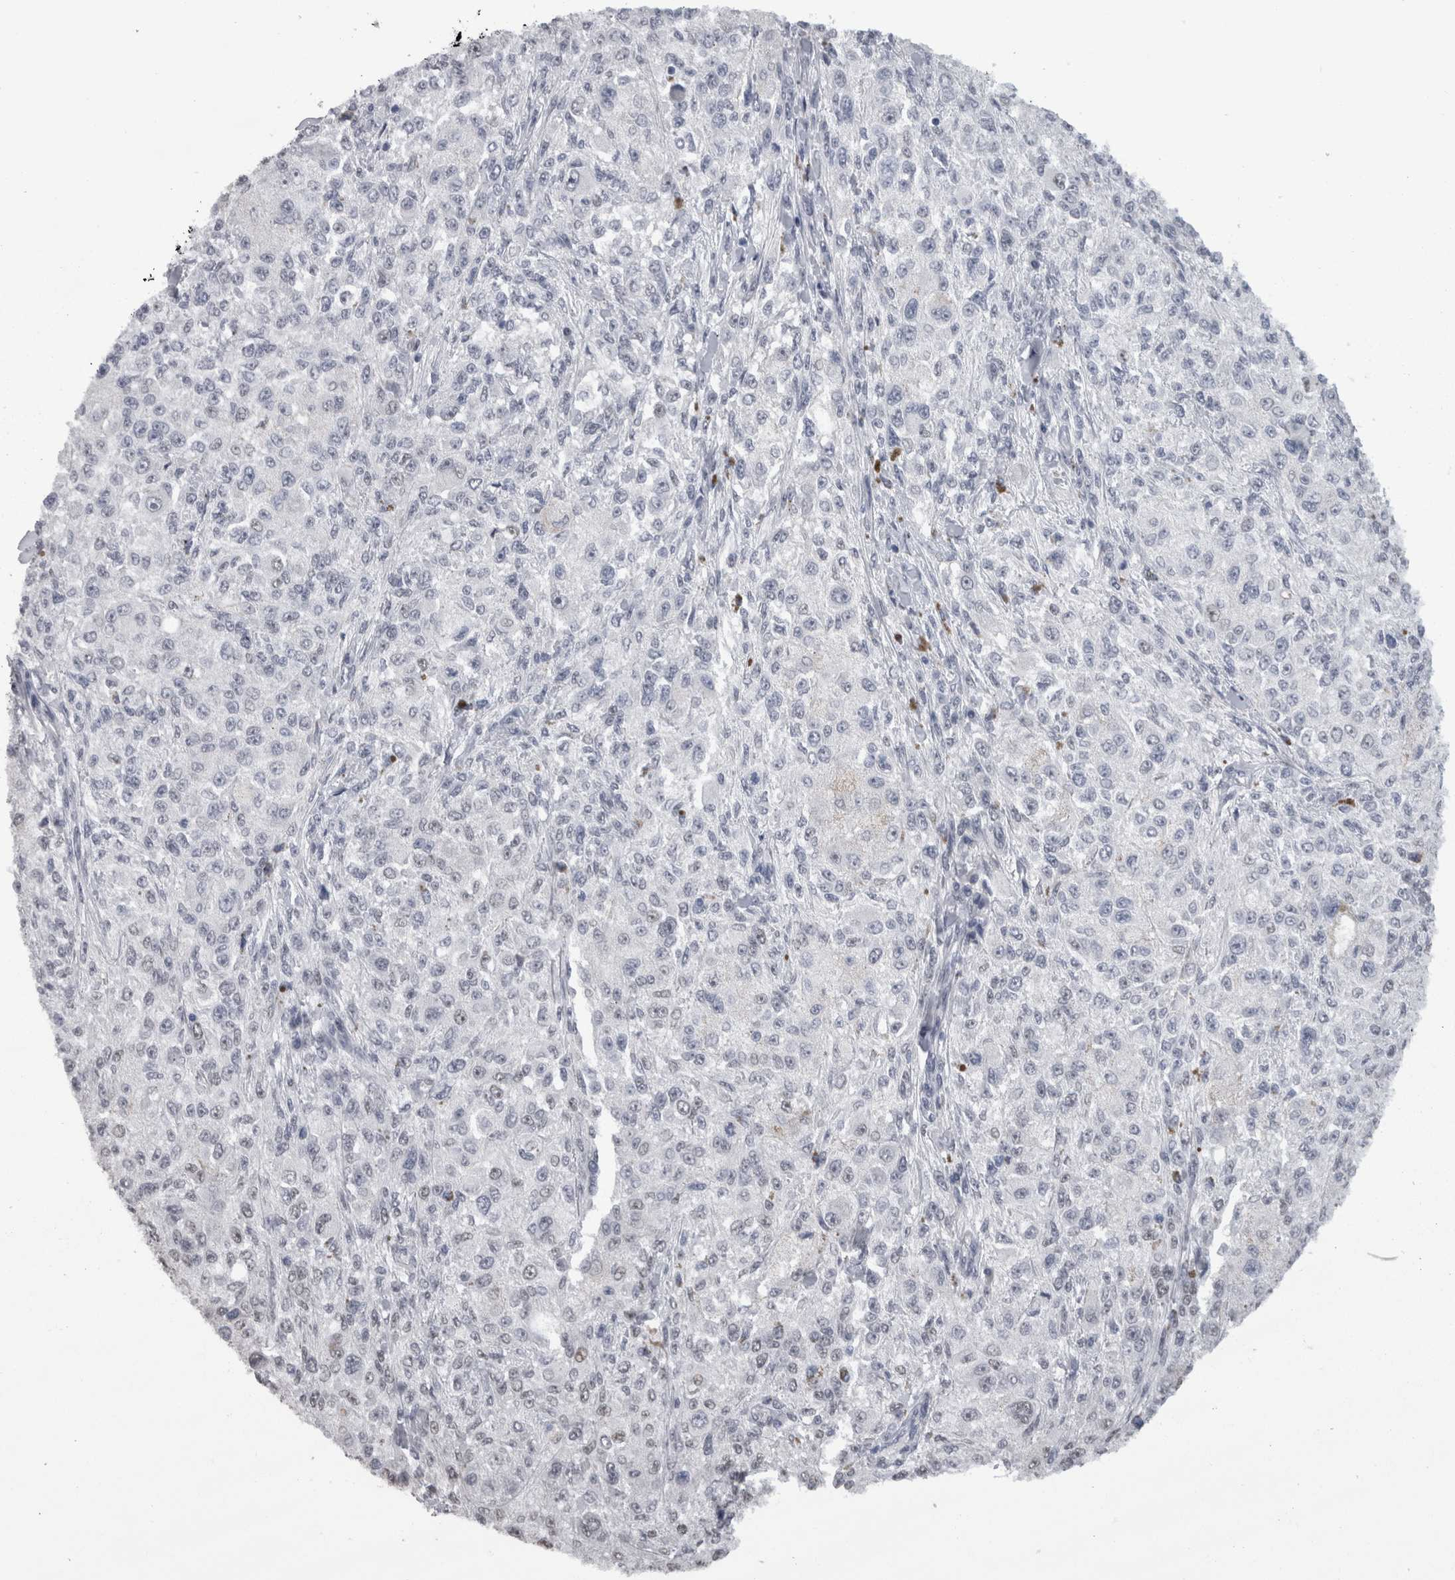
{"staining": {"intensity": "moderate", "quantity": "<25%", "location": "nuclear"}, "tissue": "melanoma", "cell_type": "Tumor cells", "image_type": "cancer", "snomed": [{"axis": "morphology", "description": "Necrosis, NOS"}, {"axis": "morphology", "description": "Malignant melanoma, NOS"}, {"axis": "topography", "description": "Skin"}], "caption": "Protein staining by IHC exhibits moderate nuclear expression in approximately <25% of tumor cells in malignant melanoma. The staining was performed using DAB (3,3'-diaminobenzidine) to visualize the protein expression in brown, while the nuclei were stained in blue with hematoxylin (Magnification: 20x).", "gene": "C1orf54", "patient": {"sex": "female", "age": 87}}